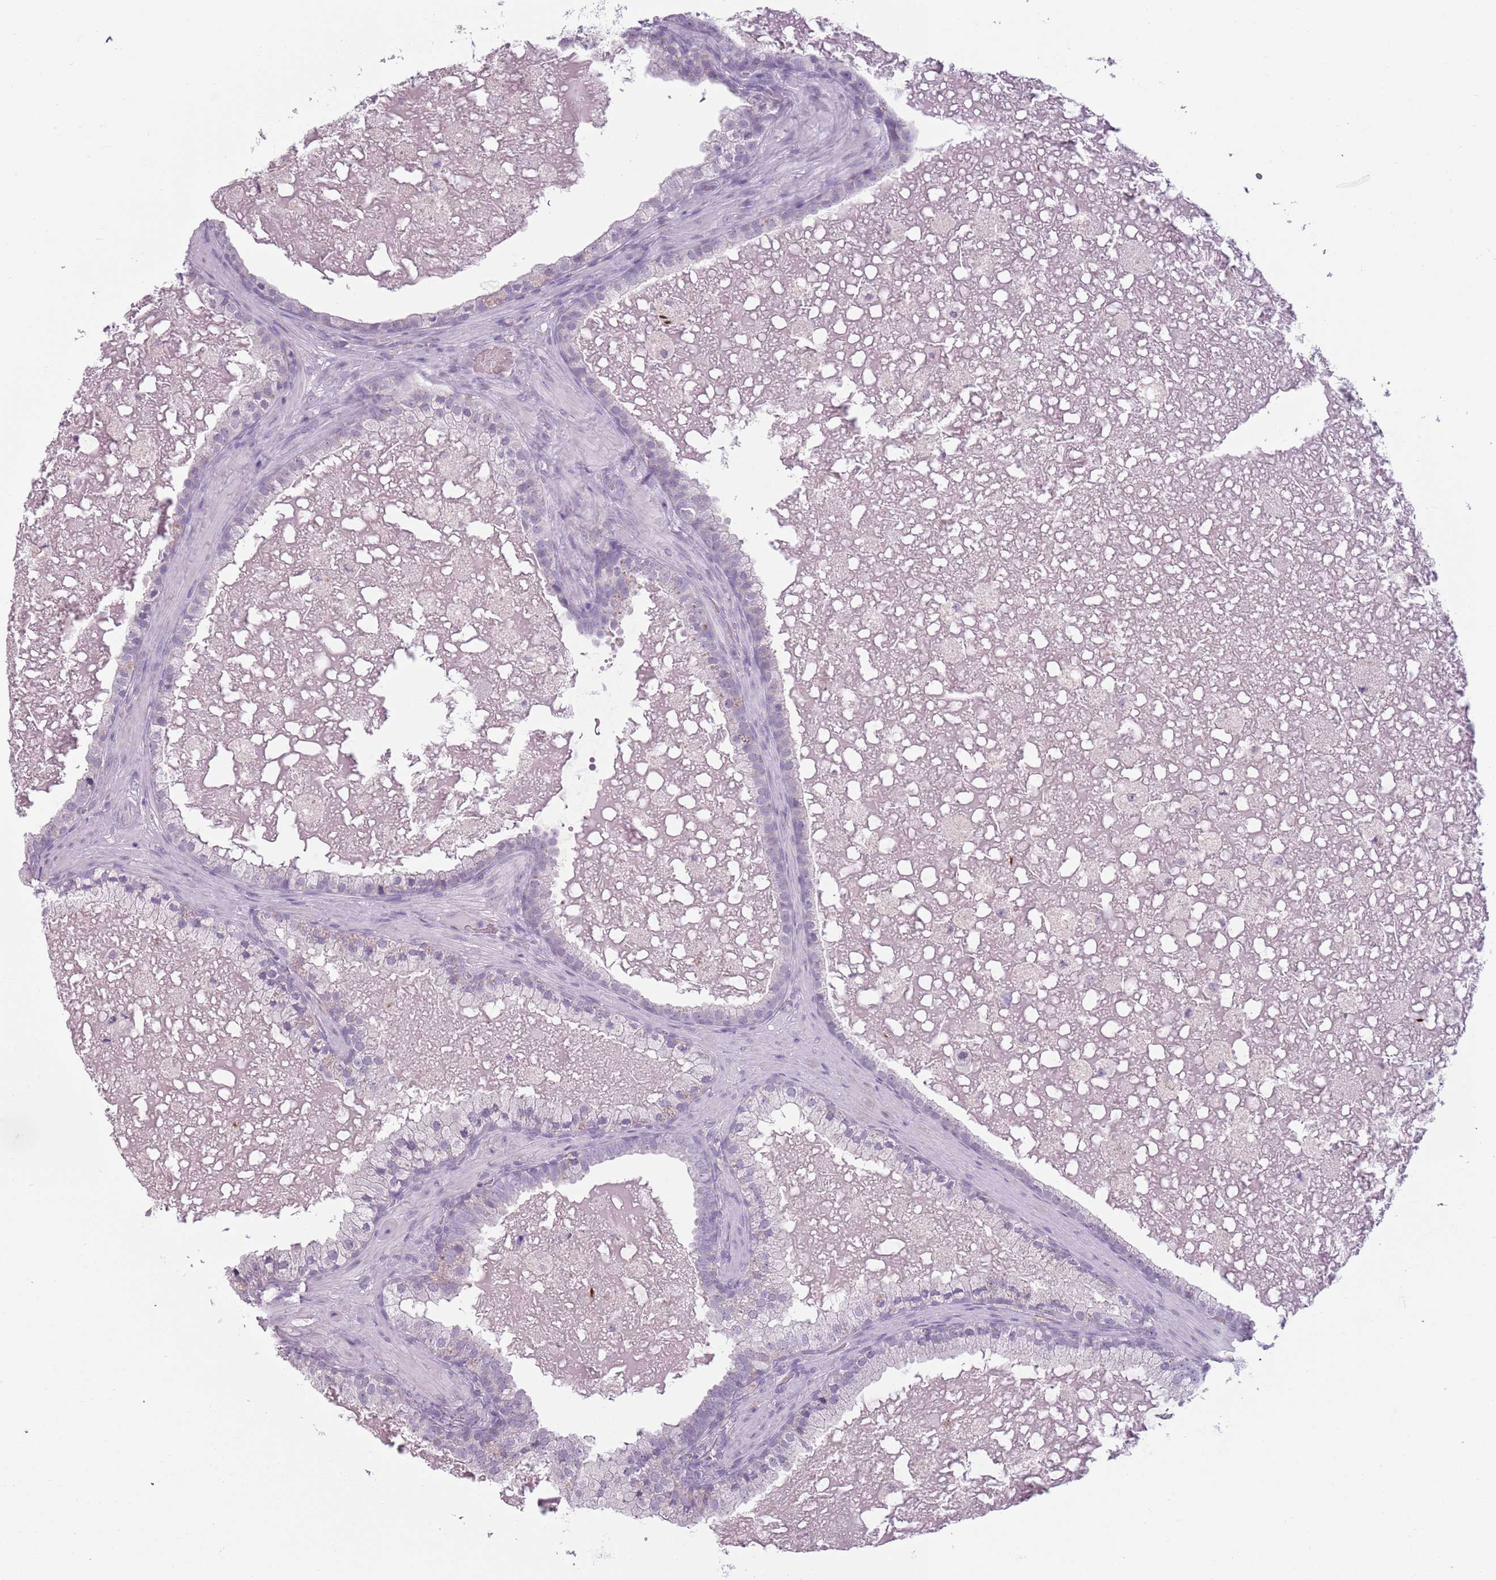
{"staining": {"intensity": "negative", "quantity": "none", "location": "none"}, "tissue": "prostate cancer", "cell_type": "Tumor cells", "image_type": "cancer", "snomed": [{"axis": "morphology", "description": "Adenocarcinoma, High grade"}, {"axis": "topography", "description": "Prostate"}], "caption": "A micrograph of human prostate cancer is negative for staining in tumor cells. Nuclei are stained in blue.", "gene": "PIEZO1", "patient": {"sex": "male", "age": 55}}